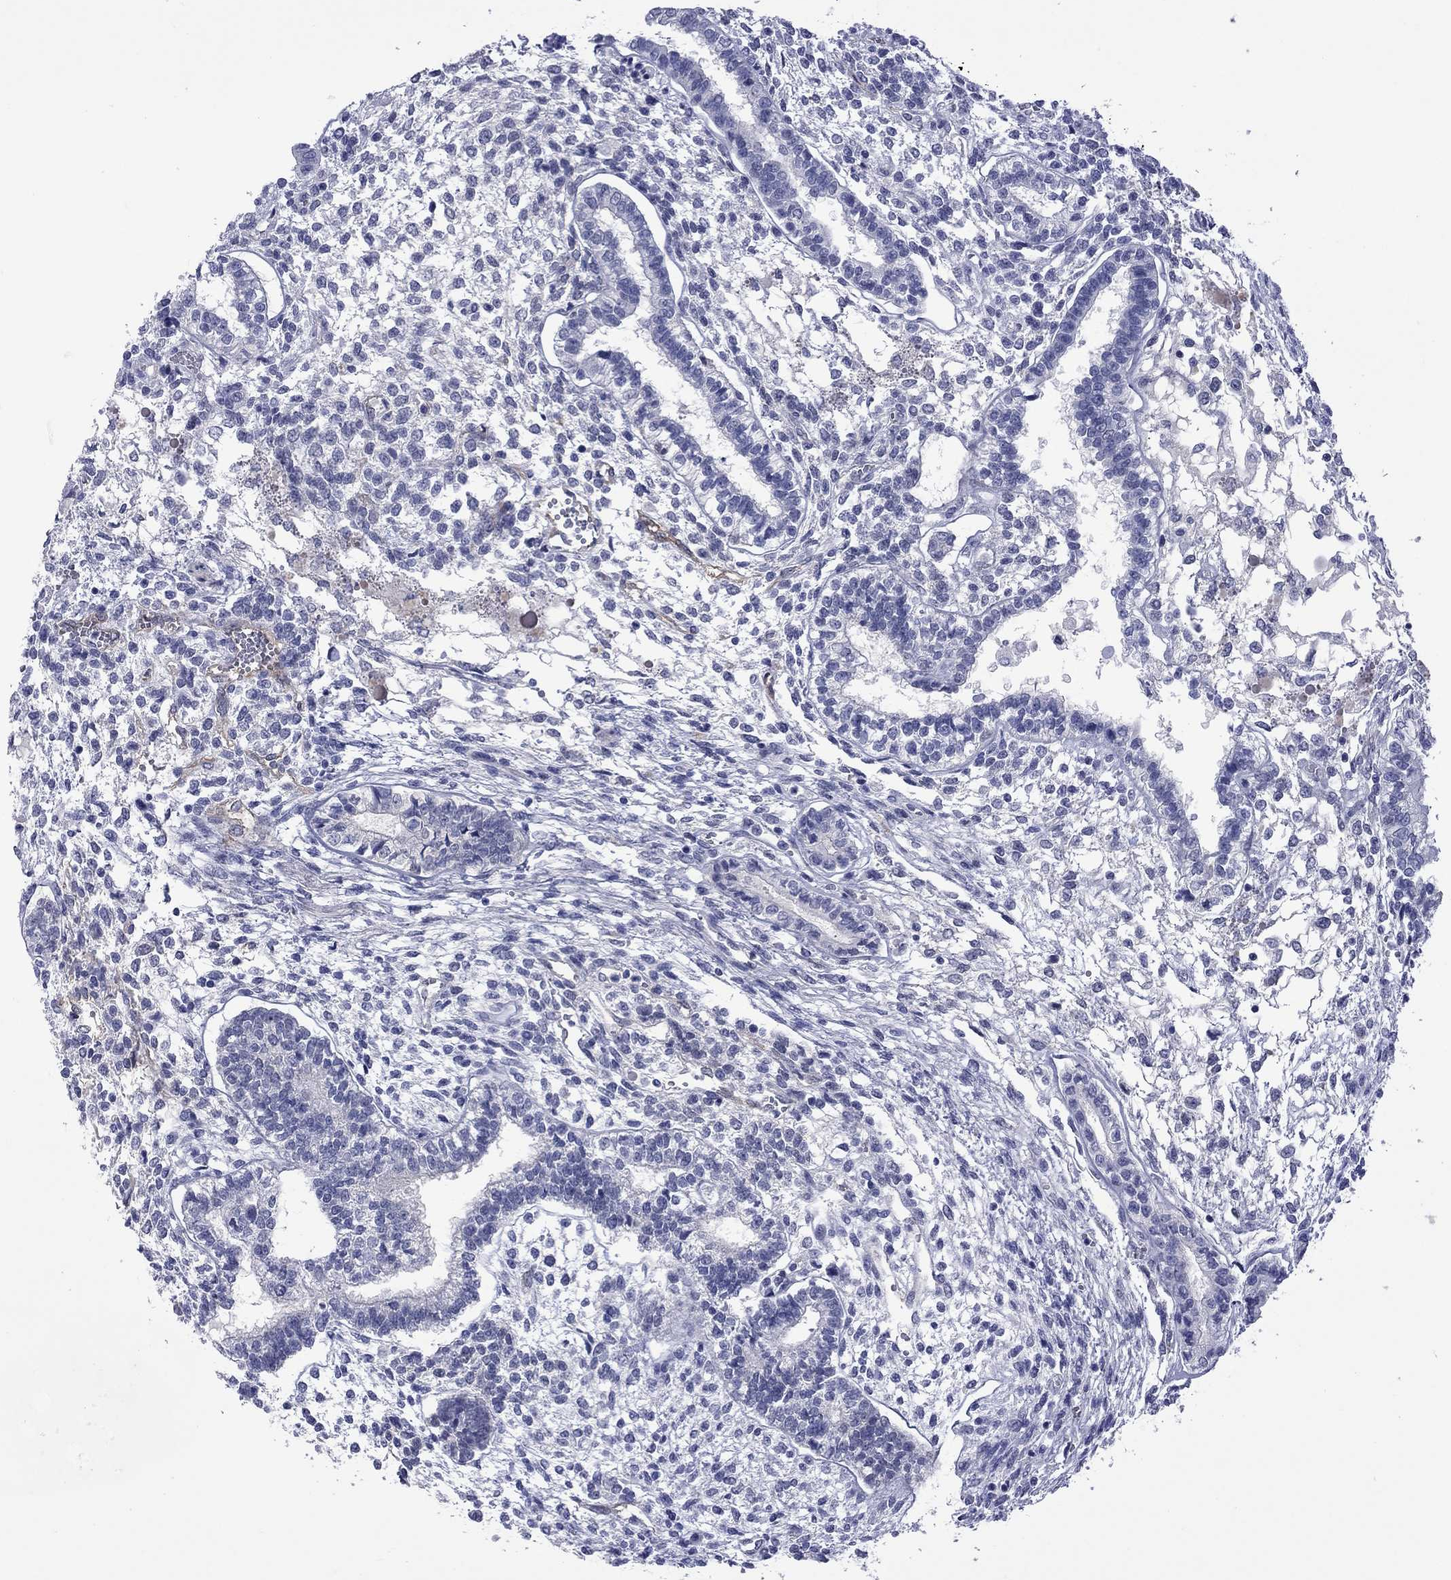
{"staining": {"intensity": "negative", "quantity": "none", "location": "none"}, "tissue": "testis cancer", "cell_type": "Tumor cells", "image_type": "cancer", "snomed": [{"axis": "morphology", "description": "Carcinoma, Embryonal, NOS"}, {"axis": "topography", "description": "Testis"}], "caption": "This is an IHC histopathology image of human testis embryonal carcinoma. There is no positivity in tumor cells.", "gene": "CTNNBIP1", "patient": {"sex": "male", "age": 37}}